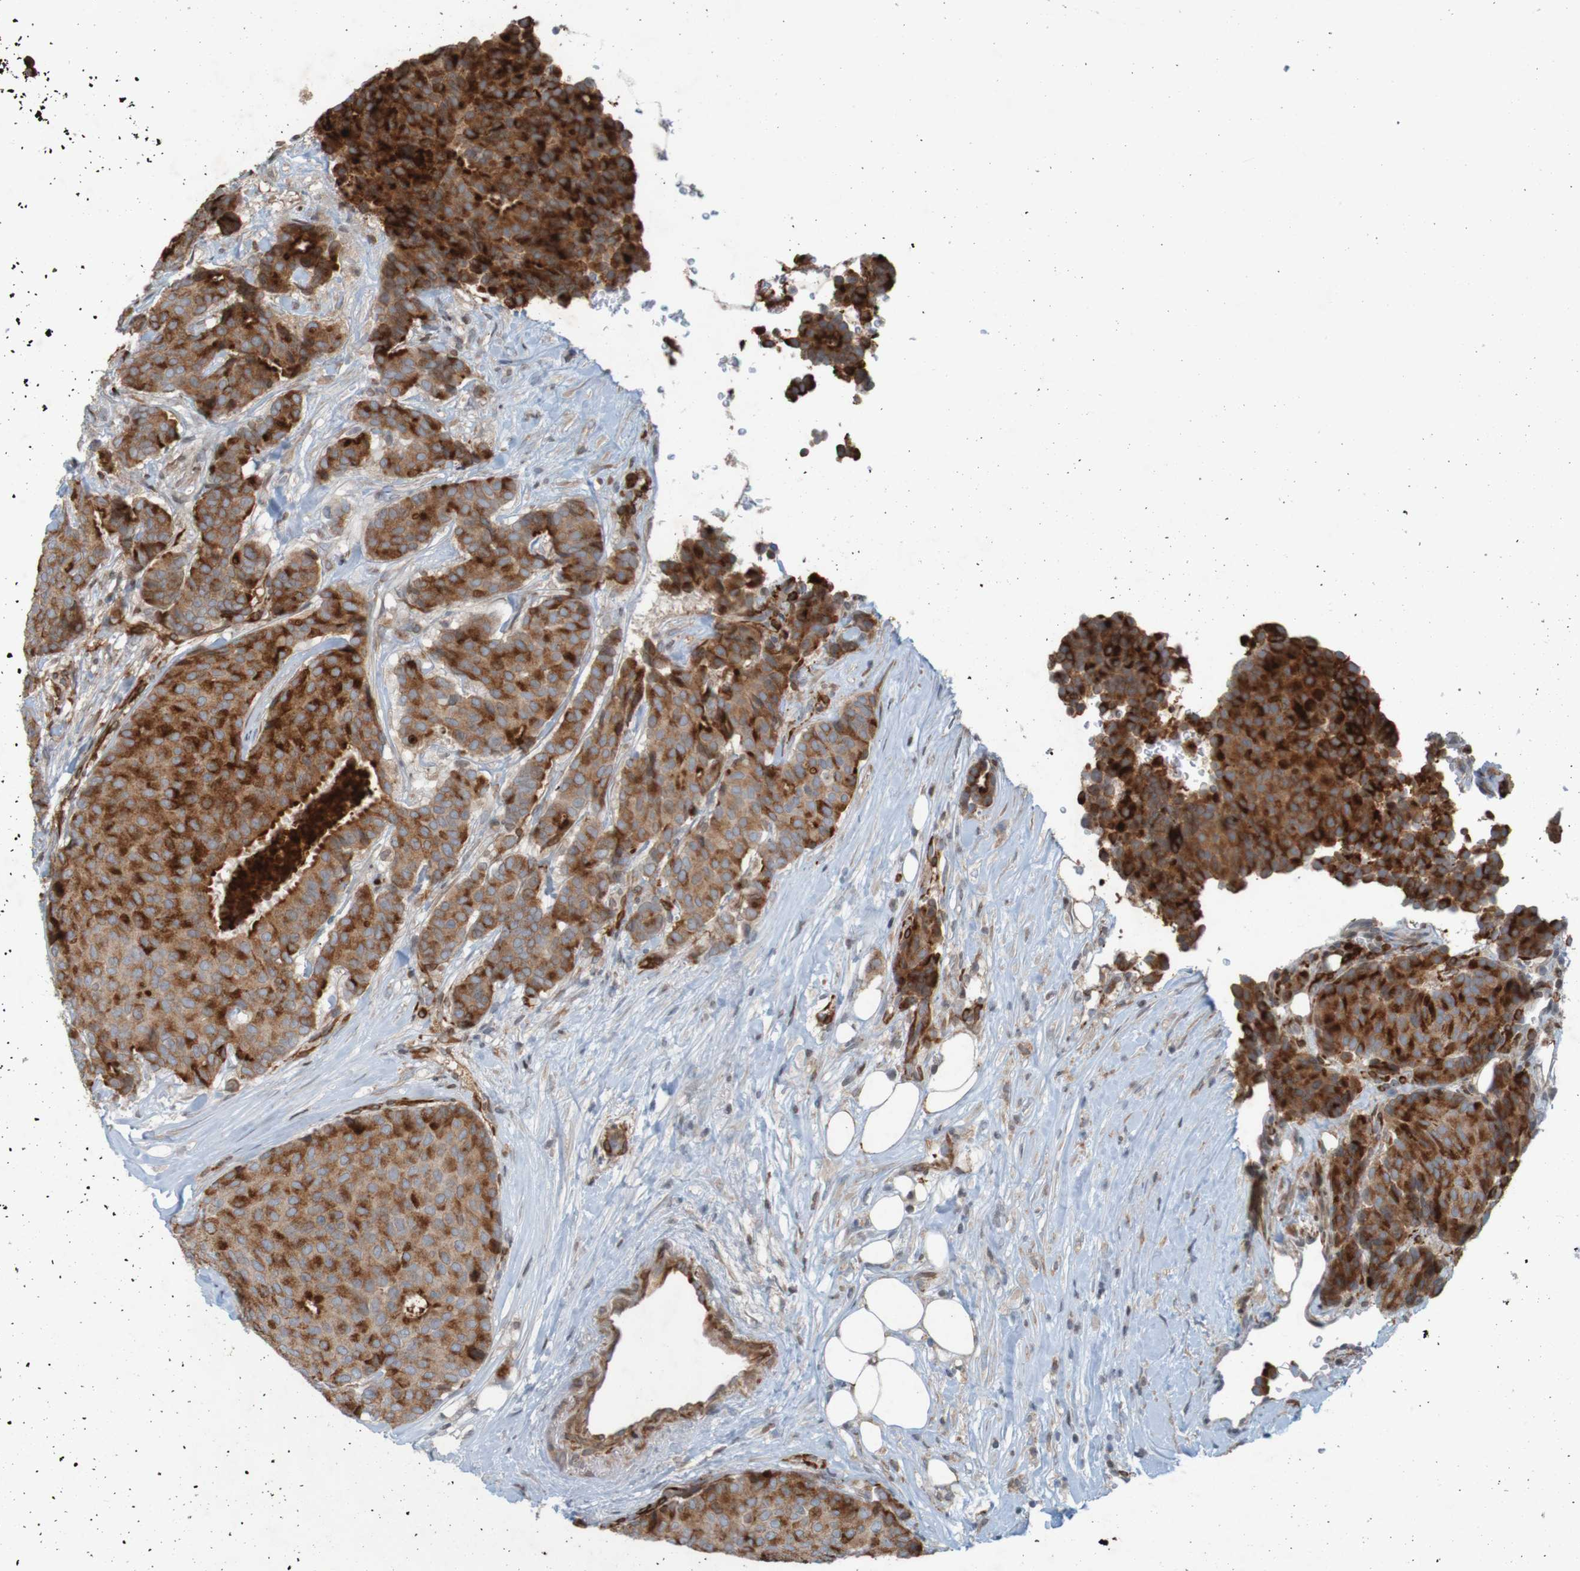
{"staining": {"intensity": "strong", "quantity": "25%-75%", "location": "cytoplasmic/membranous"}, "tissue": "breast cancer", "cell_type": "Tumor cells", "image_type": "cancer", "snomed": [{"axis": "morphology", "description": "Duct carcinoma"}, {"axis": "topography", "description": "Breast"}], "caption": "A histopathology image showing strong cytoplasmic/membranous expression in about 25%-75% of tumor cells in invasive ductal carcinoma (breast), as visualized by brown immunohistochemical staining.", "gene": "GUCY1A1", "patient": {"sex": "female", "age": 75}}